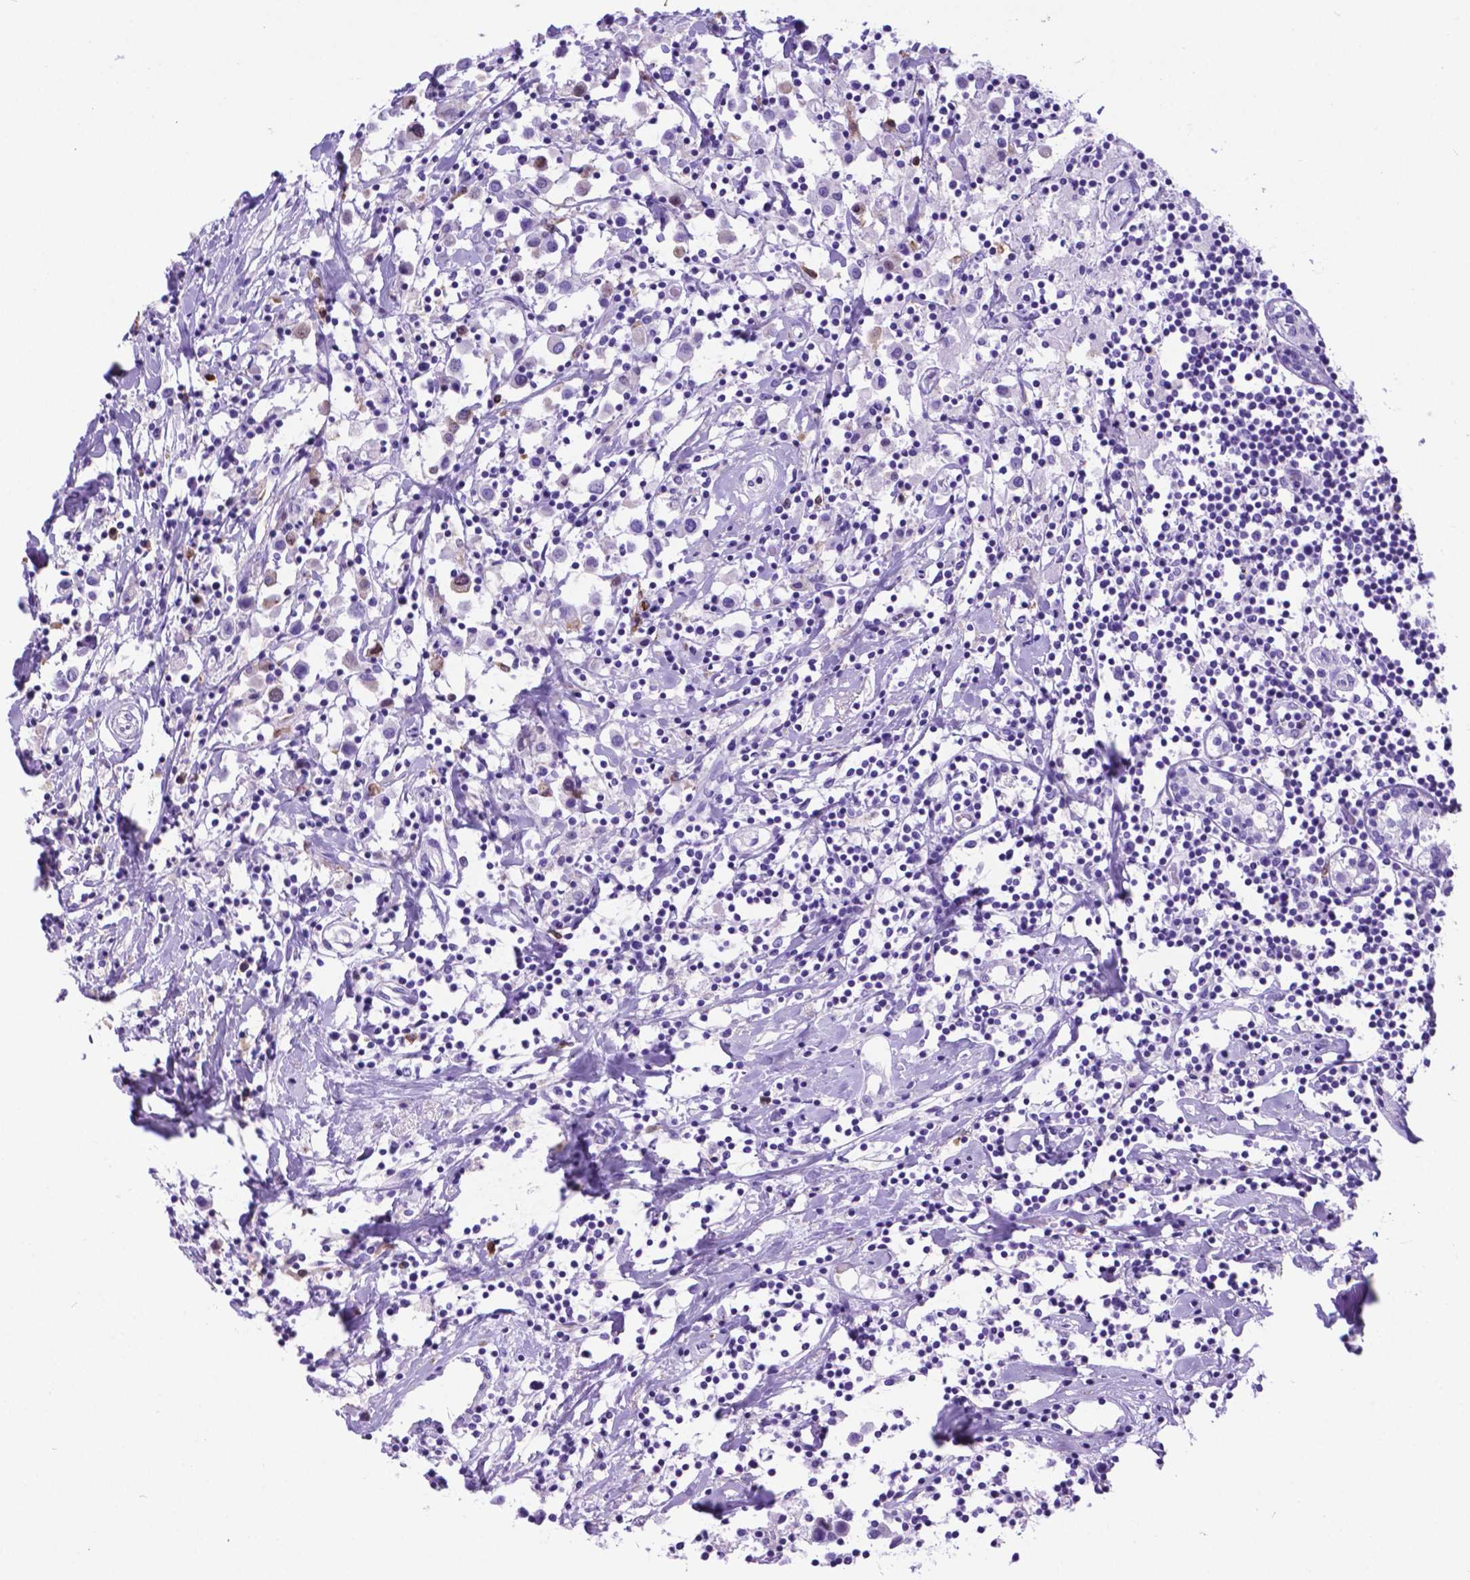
{"staining": {"intensity": "moderate", "quantity": "<25%", "location": "cytoplasmic/membranous"}, "tissue": "breast cancer", "cell_type": "Tumor cells", "image_type": "cancer", "snomed": [{"axis": "morphology", "description": "Duct carcinoma"}, {"axis": "topography", "description": "Breast"}], "caption": "Infiltrating ductal carcinoma (breast) stained with DAB immunohistochemistry exhibits low levels of moderate cytoplasmic/membranous expression in about <25% of tumor cells.", "gene": "LZTR1", "patient": {"sex": "female", "age": 61}}